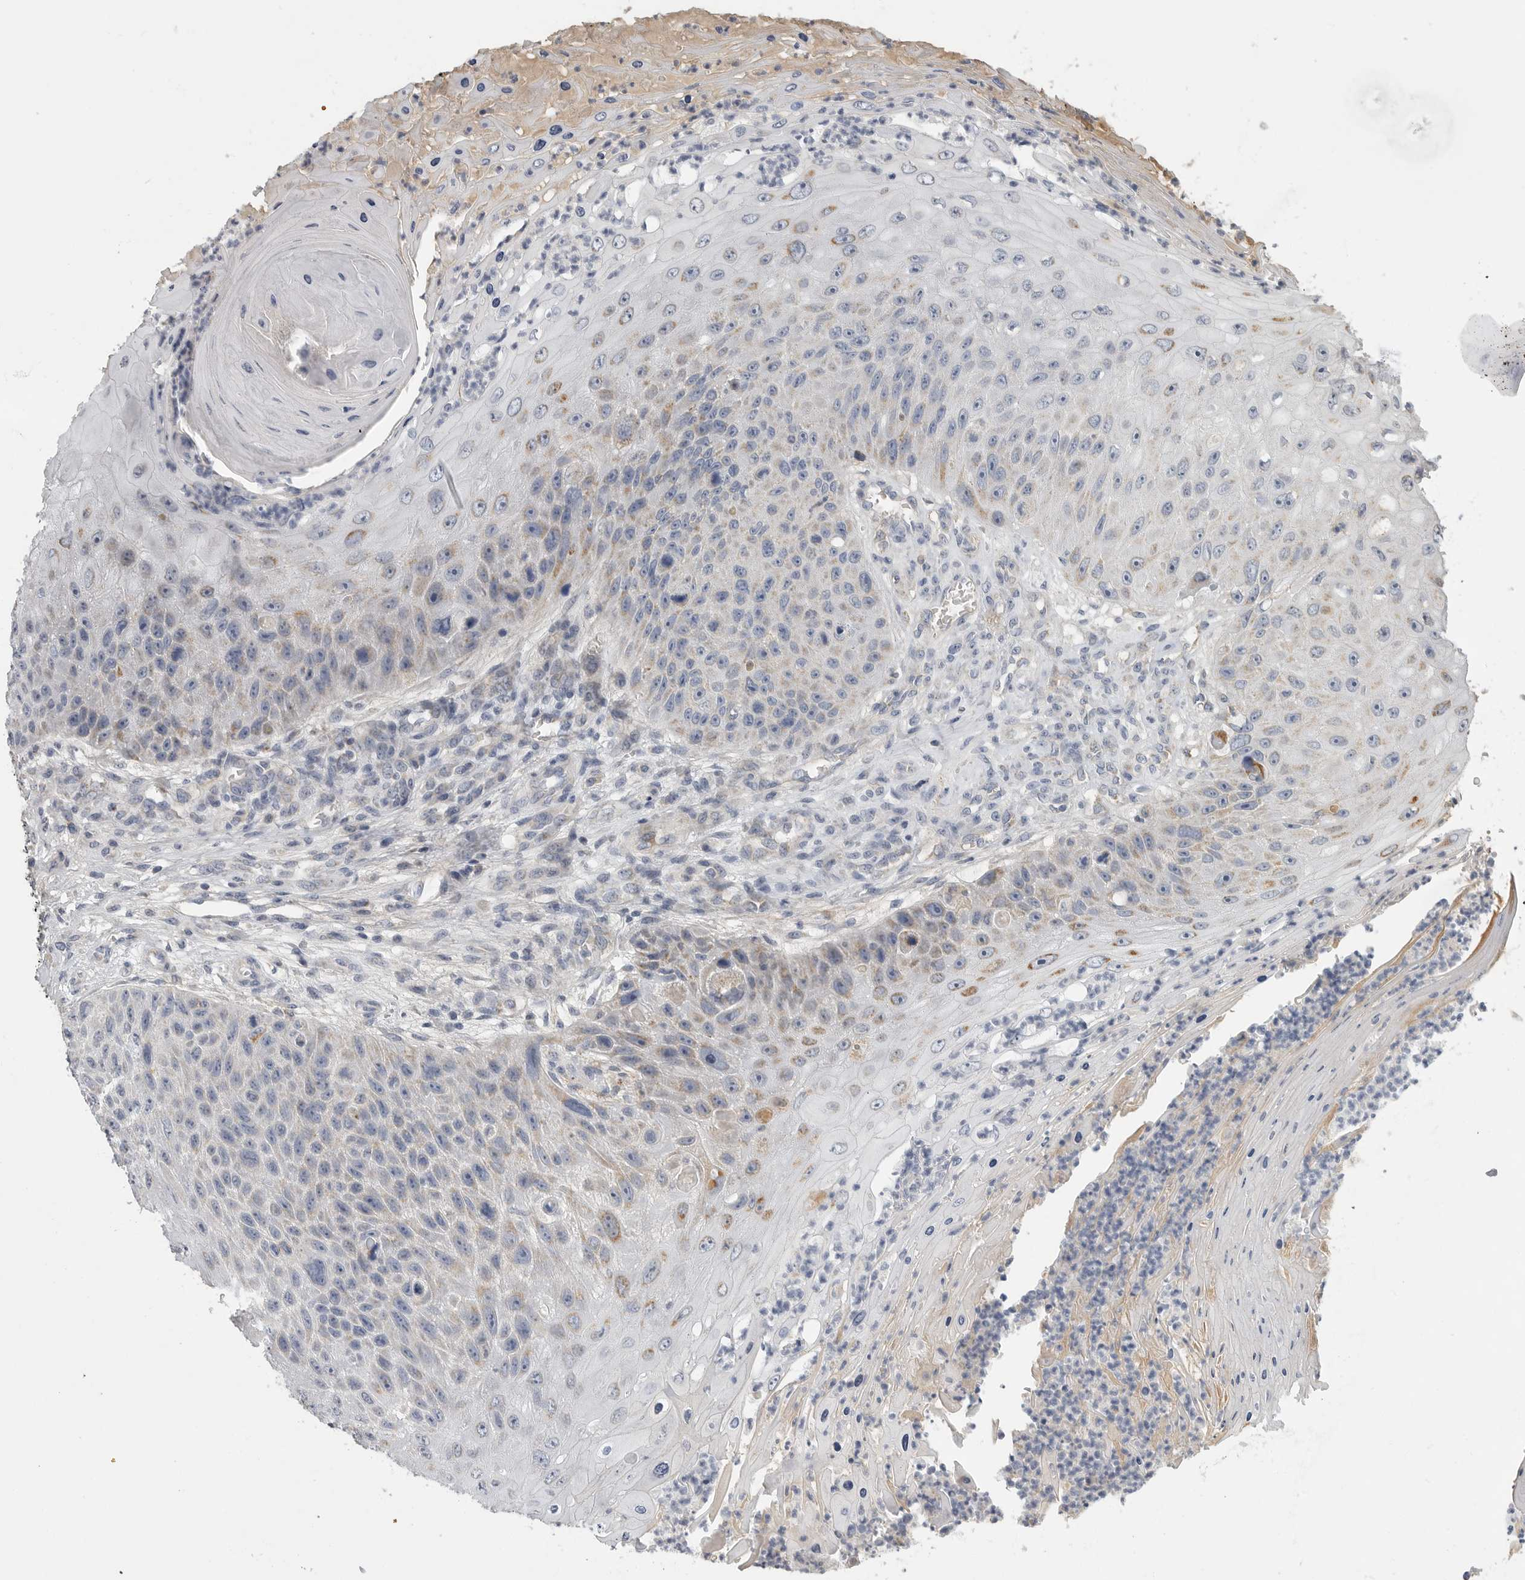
{"staining": {"intensity": "moderate", "quantity": "<25%", "location": "cytoplasmic/membranous"}, "tissue": "skin cancer", "cell_type": "Tumor cells", "image_type": "cancer", "snomed": [{"axis": "morphology", "description": "Squamous cell carcinoma, NOS"}, {"axis": "topography", "description": "Skin"}], "caption": "A low amount of moderate cytoplasmic/membranous staining is present in approximately <25% of tumor cells in skin squamous cell carcinoma tissue.", "gene": "SDC3", "patient": {"sex": "female", "age": 88}}